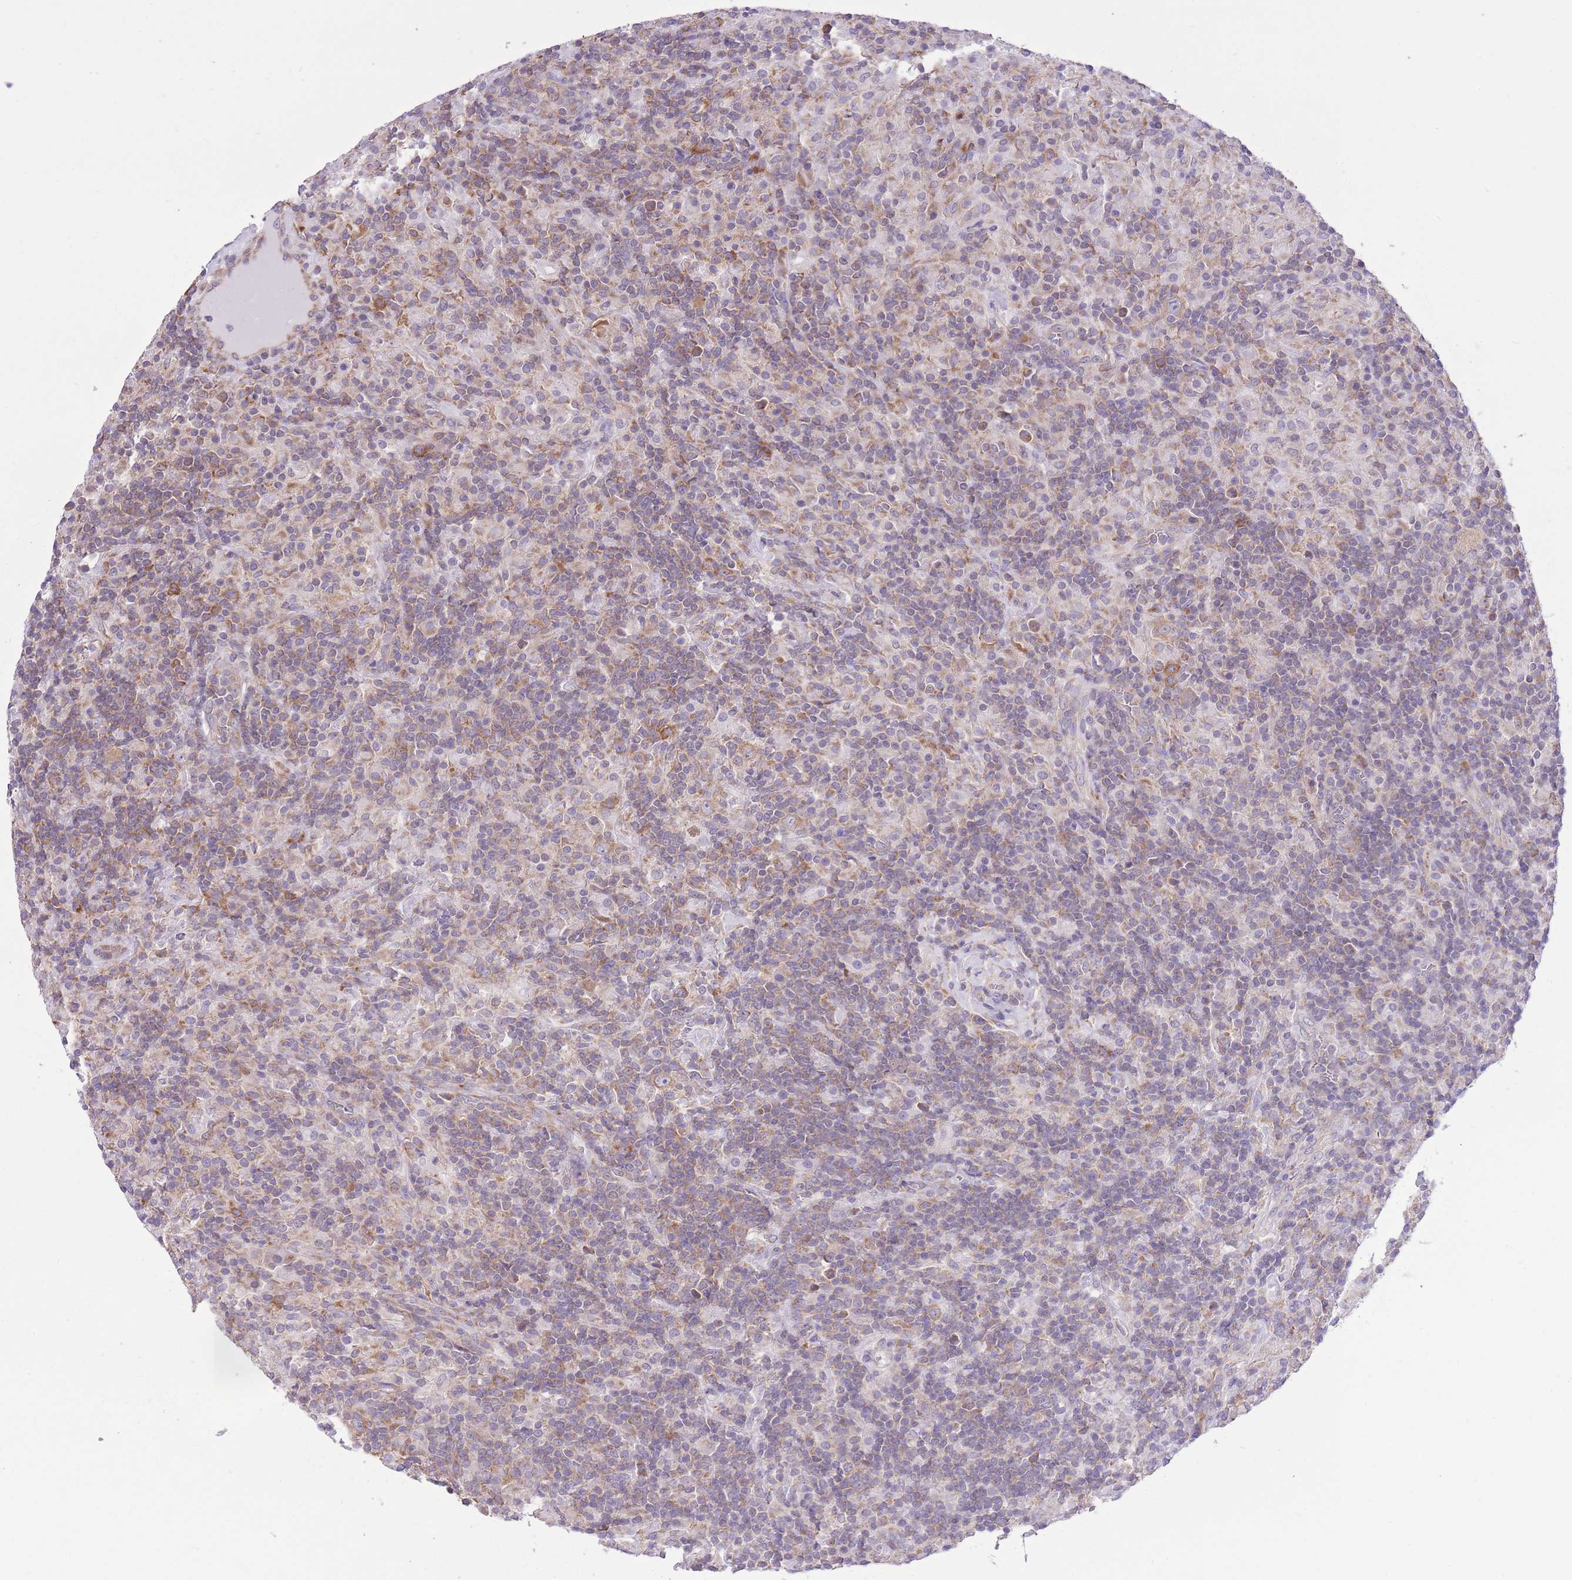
{"staining": {"intensity": "moderate", "quantity": ">75%", "location": "cytoplasmic/membranous"}, "tissue": "lymphoma", "cell_type": "Tumor cells", "image_type": "cancer", "snomed": [{"axis": "morphology", "description": "Hodgkin's disease, NOS"}, {"axis": "topography", "description": "Lymph node"}], "caption": "Protein staining of lymphoma tissue displays moderate cytoplasmic/membranous expression in about >75% of tumor cells. The staining was performed using DAB, with brown indicating positive protein expression. Nuclei are stained blue with hematoxylin.", "gene": "ZNF501", "patient": {"sex": "male", "age": 70}}